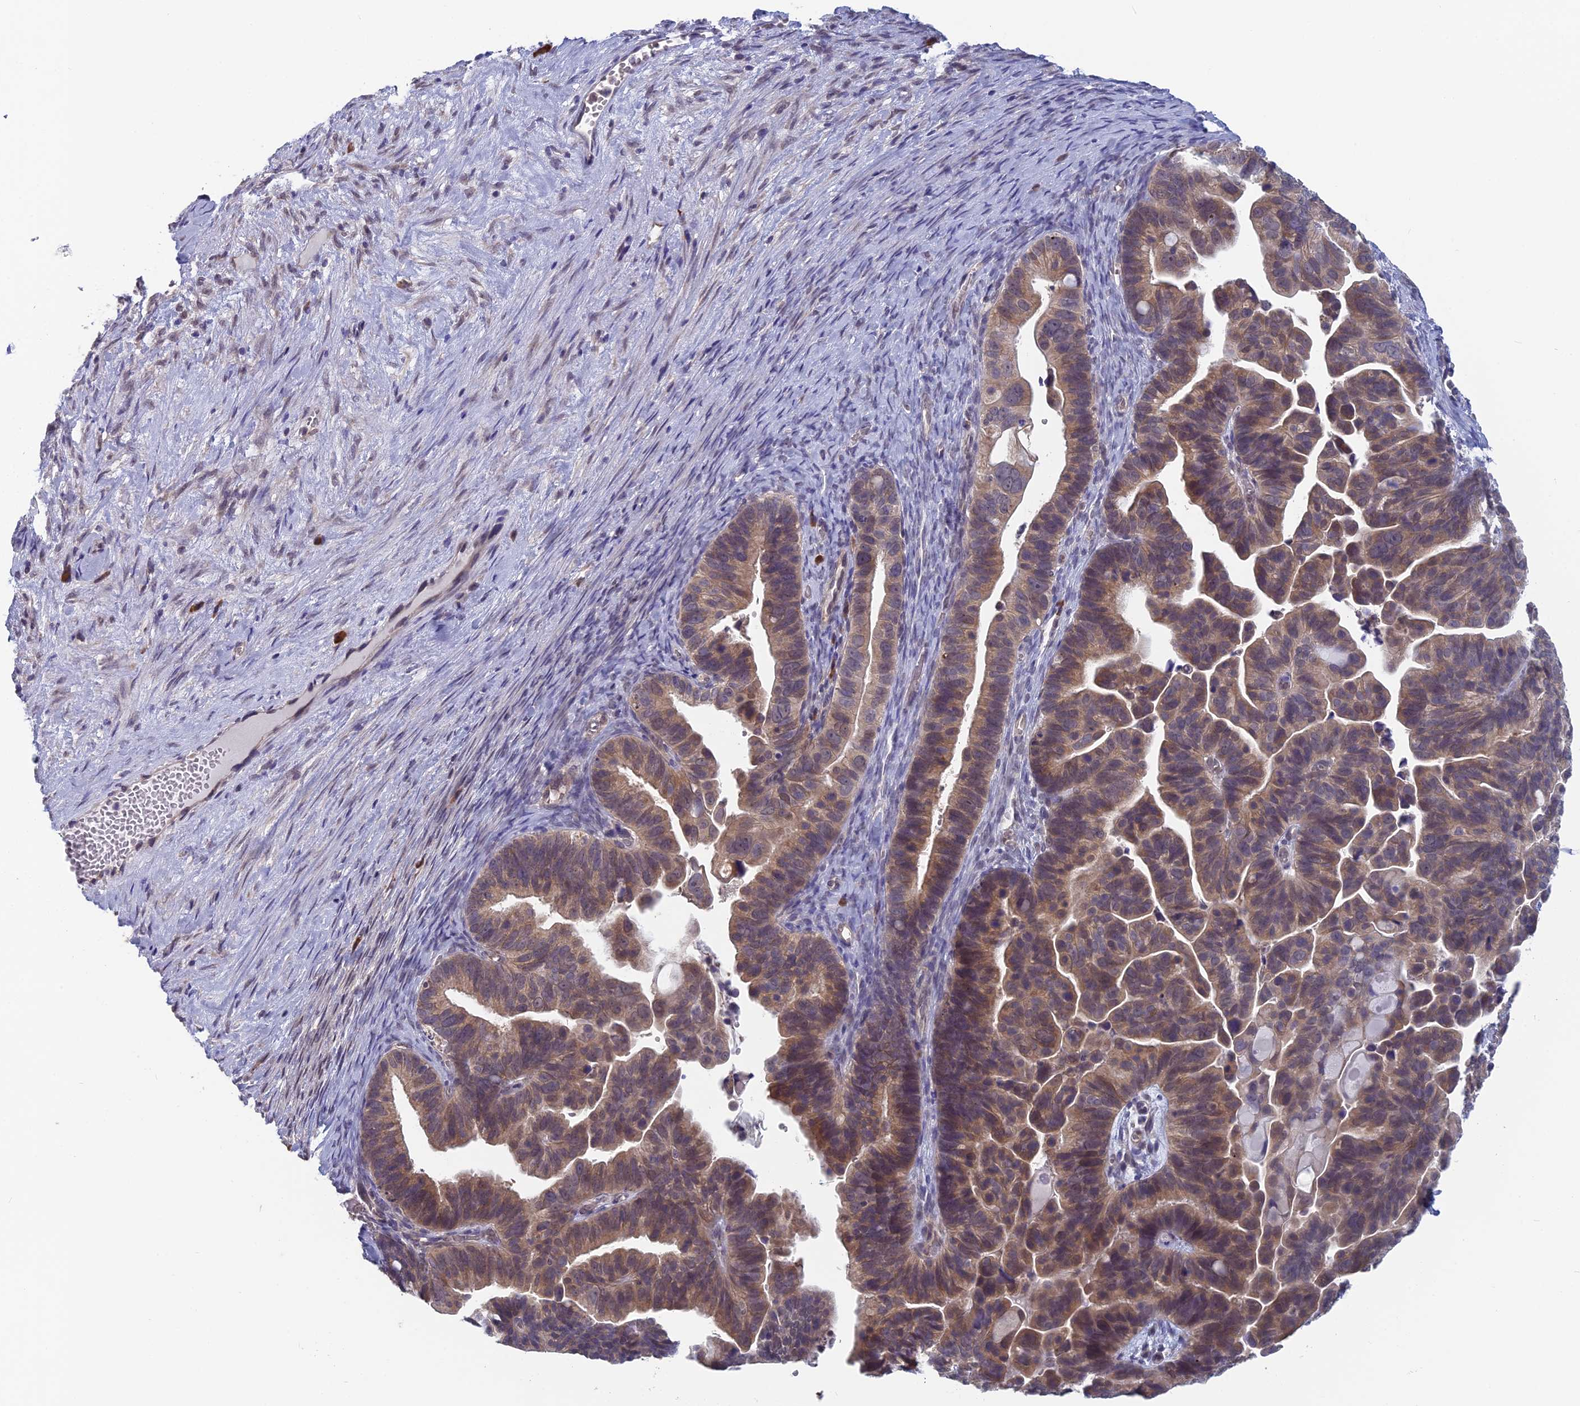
{"staining": {"intensity": "moderate", "quantity": ">75%", "location": "cytoplasmic/membranous"}, "tissue": "ovarian cancer", "cell_type": "Tumor cells", "image_type": "cancer", "snomed": [{"axis": "morphology", "description": "Cystadenocarcinoma, serous, NOS"}, {"axis": "topography", "description": "Ovary"}], "caption": "Brown immunohistochemical staining in serous cystadenocarcinoma (ovarian) exhibits moderate cytoplasmic/membranous expression in approximately >75% of tumor cells.", "gene": "MRI1", "patient": {"sex": "female", "age": 56}}